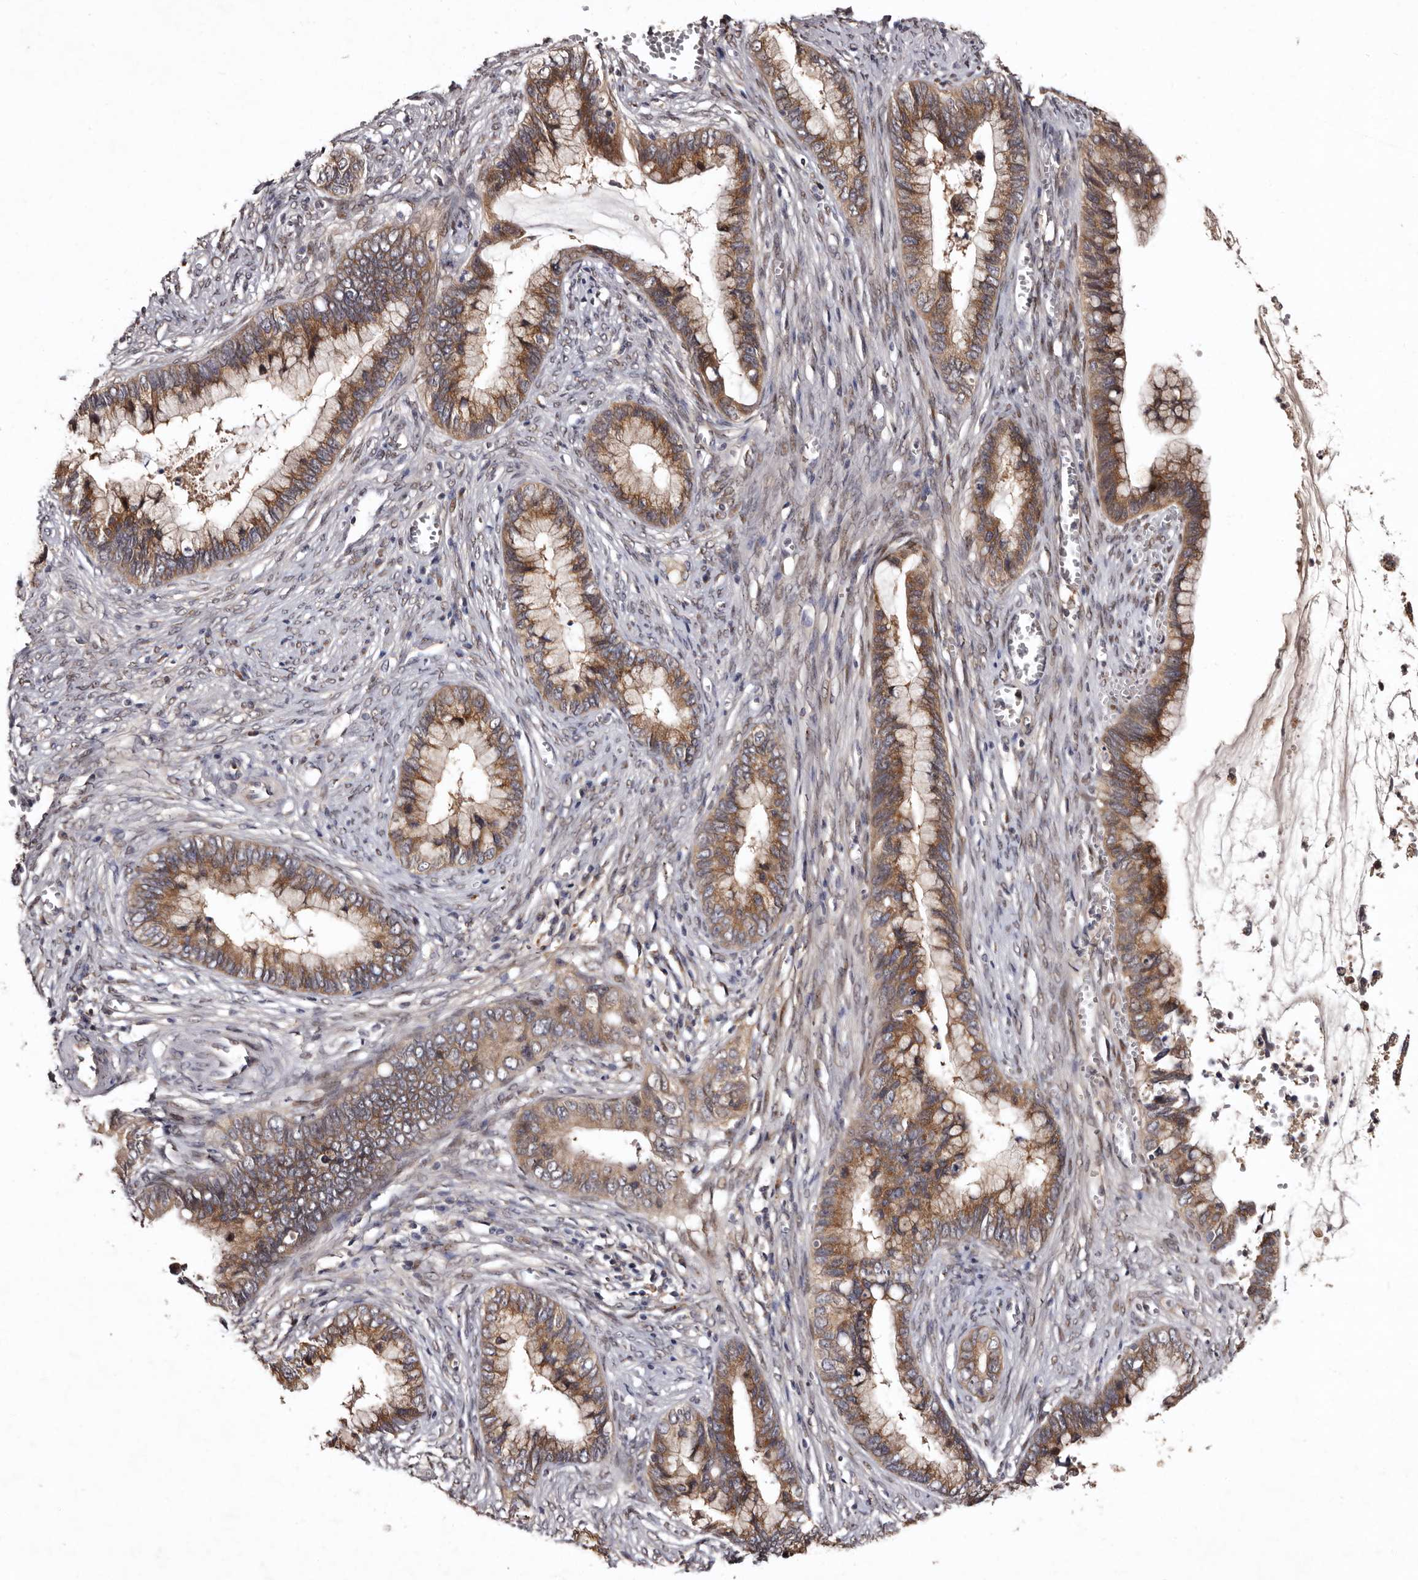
{"staining": {"intensity": "moderate", "quantity": ">75%", "location": "cytoplasmic/membranous"}, "tissue": "cervical cancer", "cell_type": "Tumor cells", "image_type": "cancer", "snomed": [{"axis": "morphology", "description": "Adenocarcinoma, NOS"}, {"axis": "topography", "description": "Cervix"}], "caption": "The image demonstrates immunohistochemical staining of cervical cancer. There is moderate cytoplasmic/membranous expression is seen in approximately >75% of tumor cells.", "gene": "FAM91A1", "patient": {"sex": "female", "age": 44}}